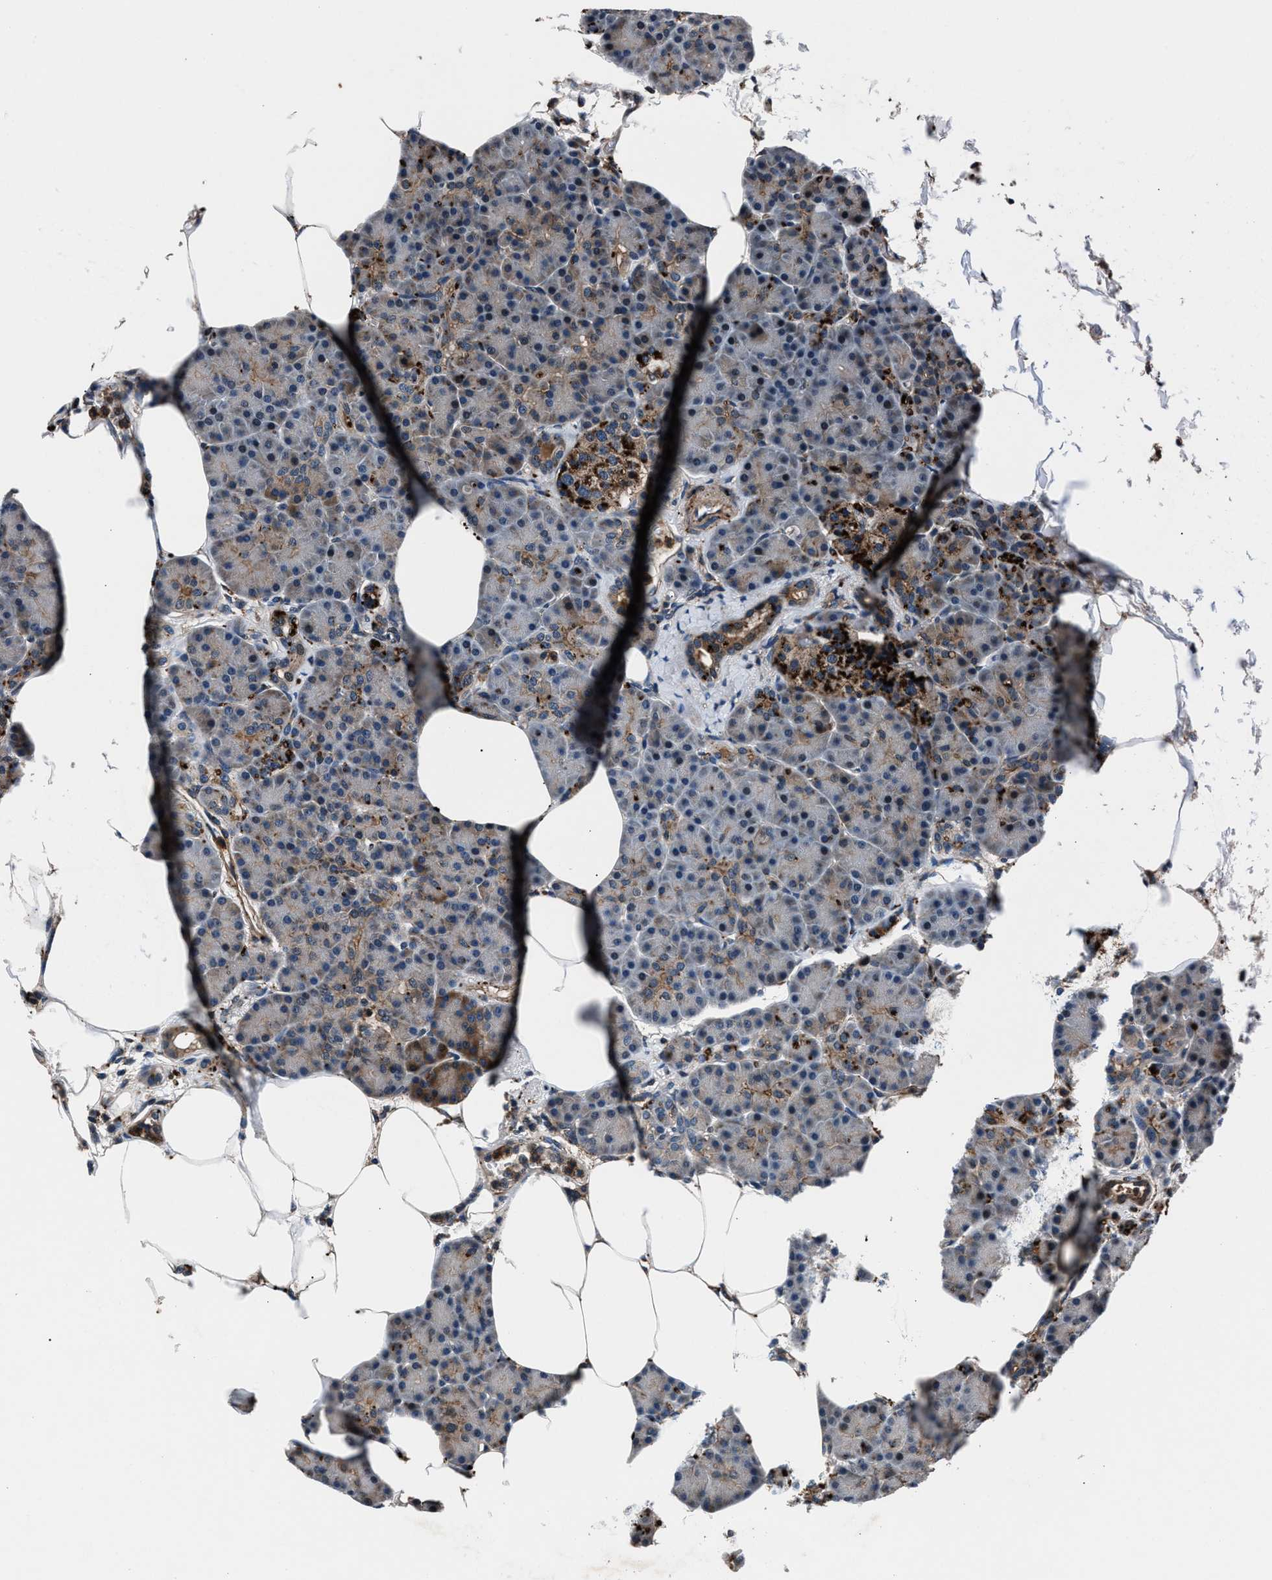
{"staining": {"intensity": "moderate", "quantity": "<25%", "location": "cytoplasmic/membranous"}, "tissue": "pancreas", "cell_type": "Exocrine glandular cells", "image_type": "normal", "snomed": [{"axis": "morphology", "description": "Normal tissue, NOS"}, {"axis": "topography", "description": "Pancreas"}], "caption": "Protein staining shows moderate cytoplasmic/membranous positivity in approximately <25% of exocrine glandular cells in unremarkable pancreas. Nuclei are stained in blue.", "gene": "MFSD11", "patient": {"sex": "female", "age": 70}}